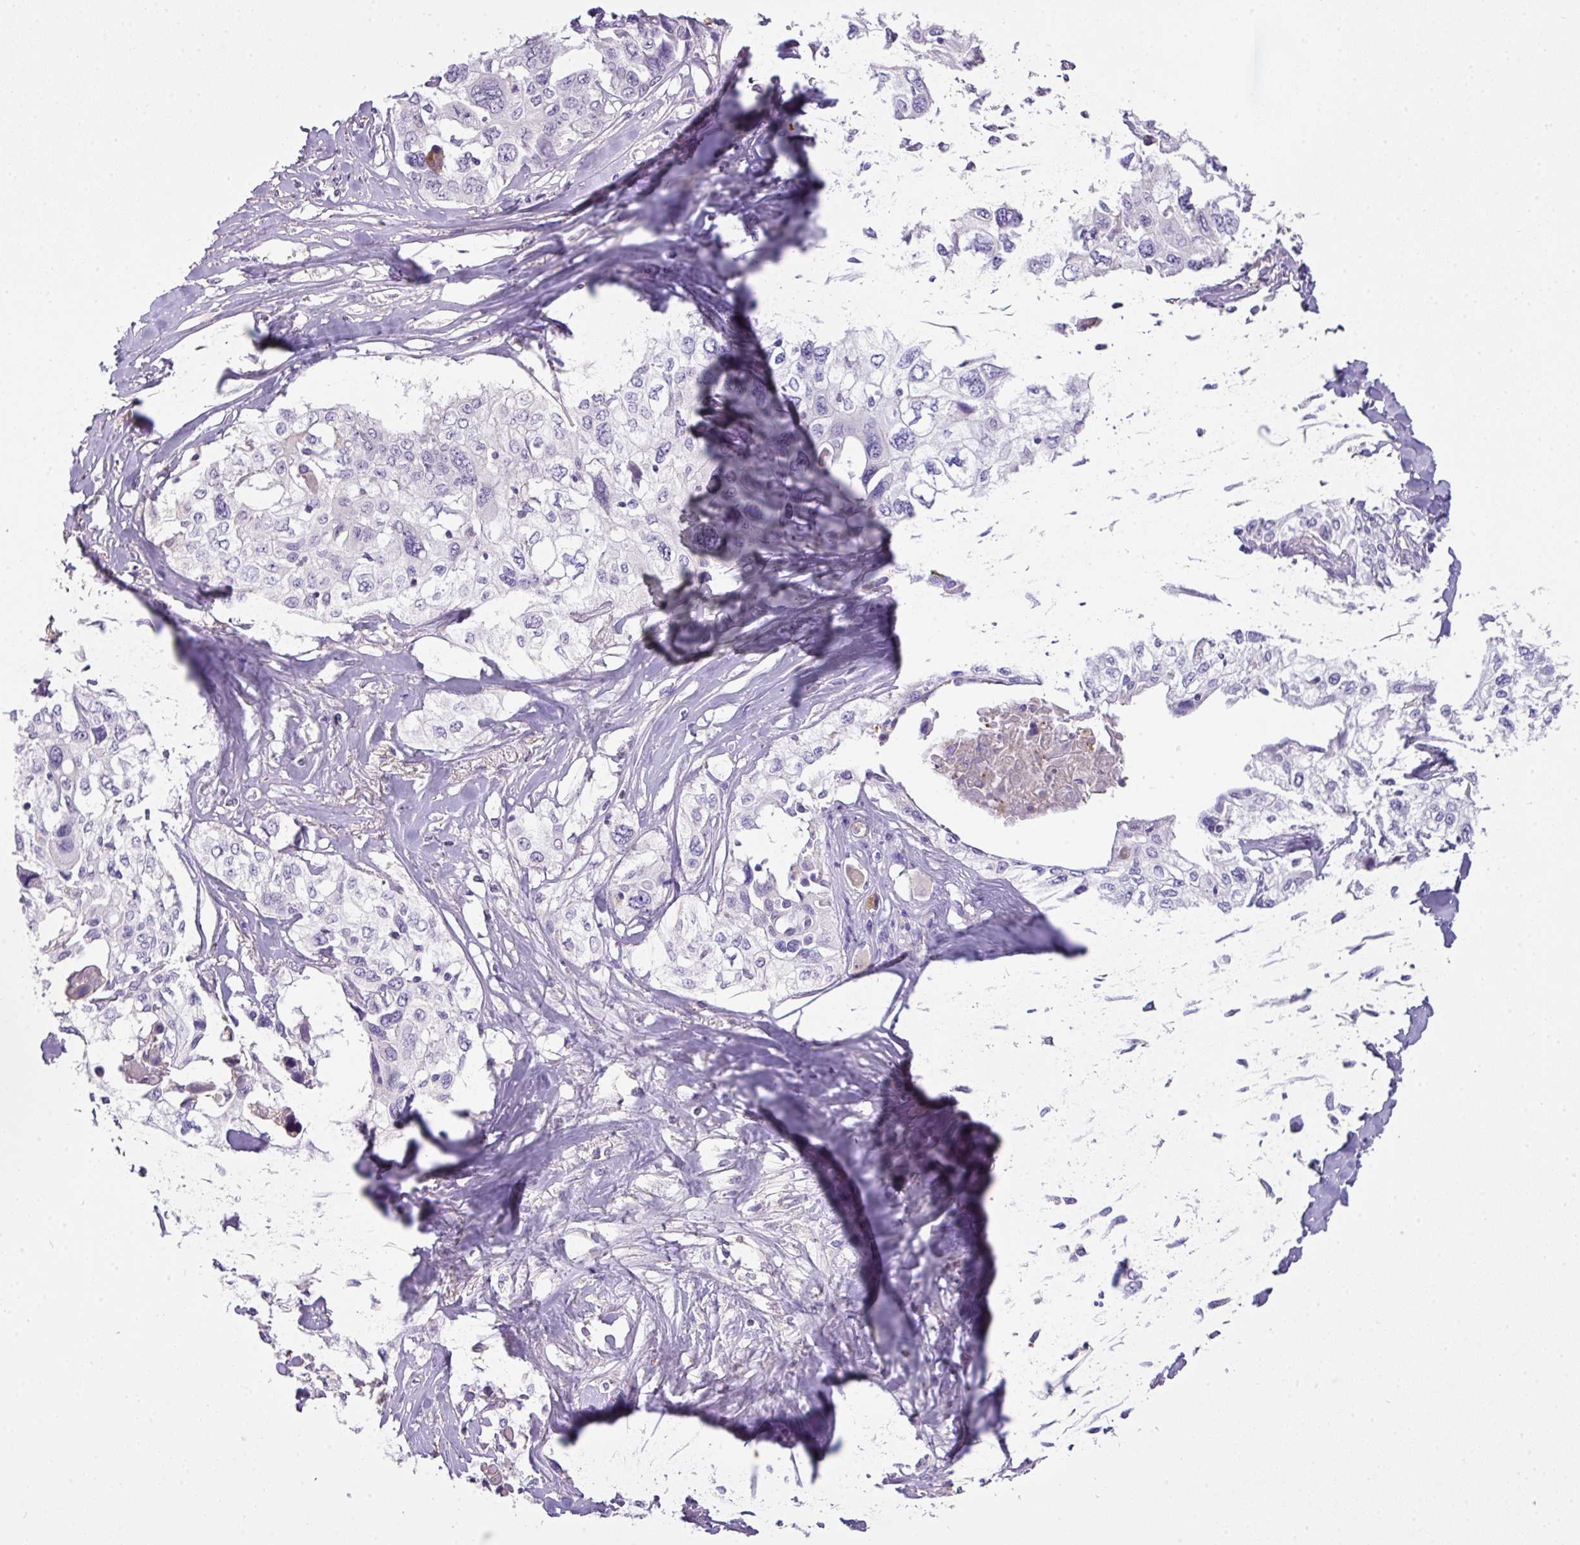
{"staining": {"intensity": "negative", "quantity": "none", "location": "none"}, "tissue": "cervical cancer", "cell_type": "Tumor cells", "image_type": "cancer", "snomed": [{"axis": "morphology", "description": "Squamous cell carcinoma, NOS"}, {"axis": "topography", "description": "Cervix"}], "caption": "High magnification brightfield microscopy of cervical cancer stained with DAB (brown) and counterstained with hematoxylin (blue): tumor cells show no significant expression.", "gene": "OR6C6", "patient": {"sex": "female", "age": 31}}